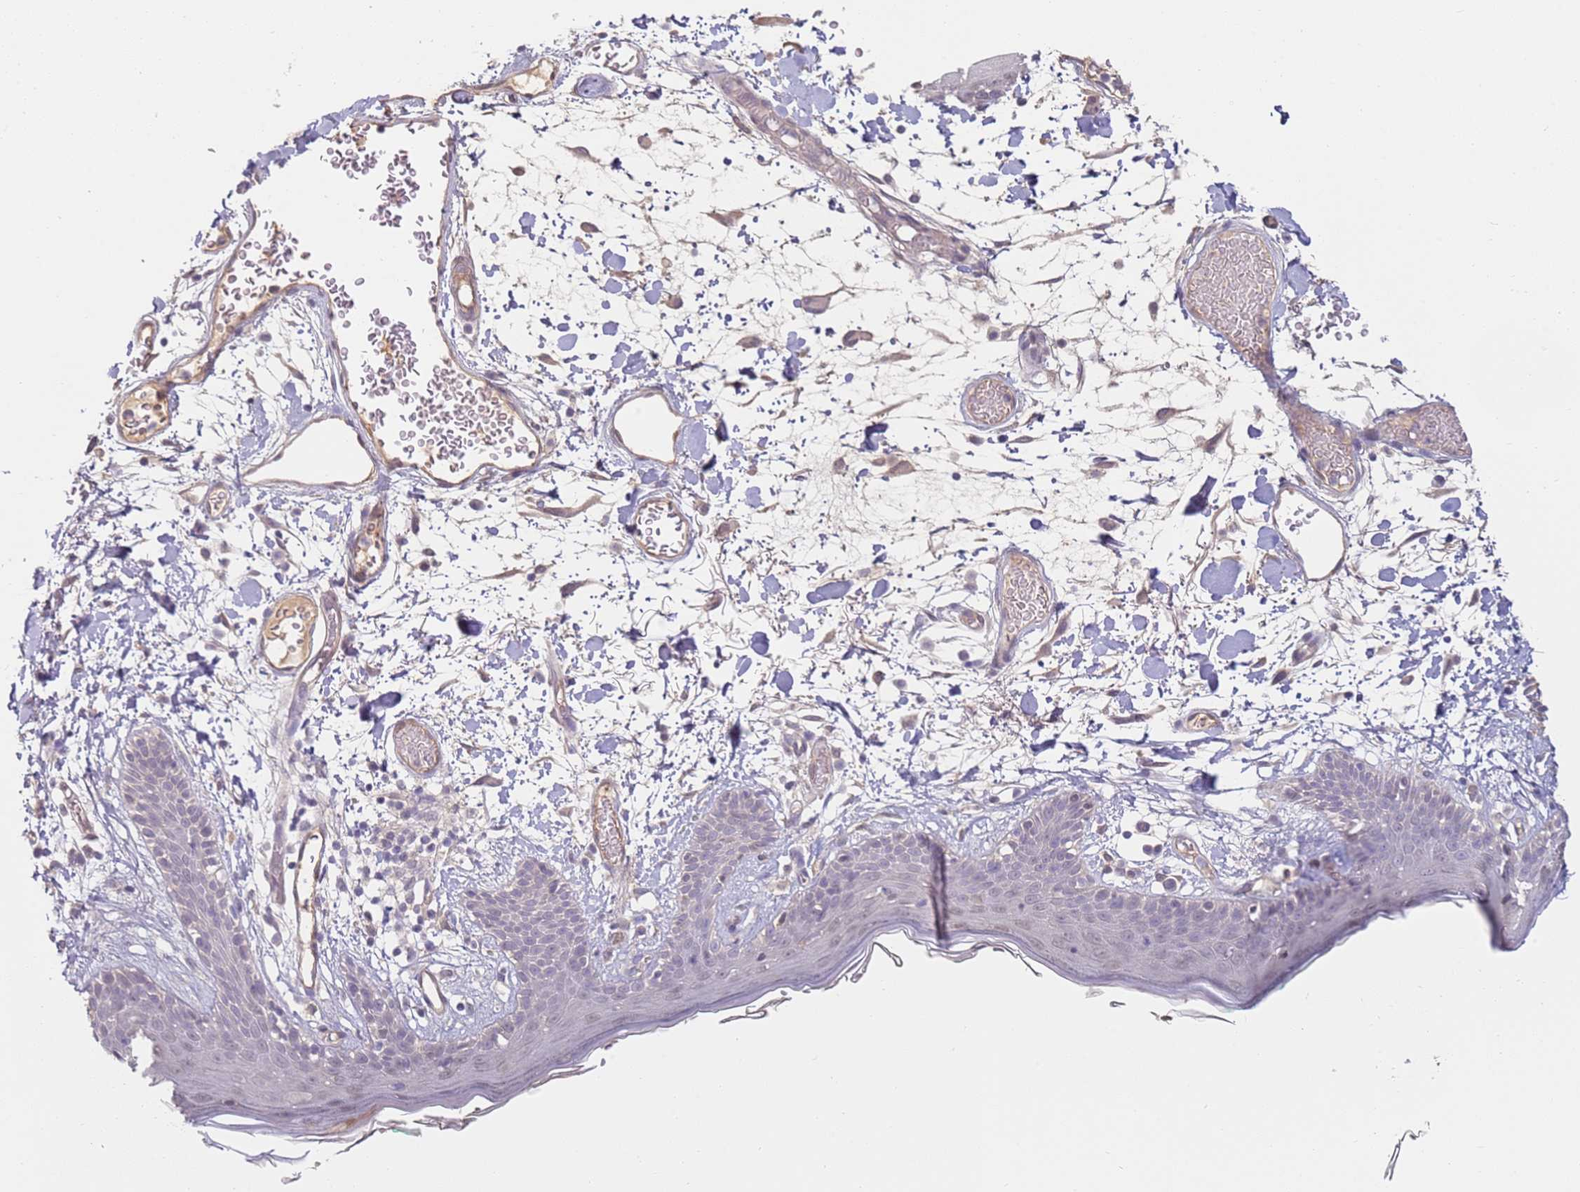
{"staining": {"intensity": "negative", "quantity": "none", "location": "none"}, "tissue": "skin", "cell_type": "Fibroblasts", "image_type": "normal", "snomed": [{"axis": "morphology", "description": "Normal tissue, NOS"}, {"axis": "topography", "description": "Skin"}], "caption": "Immunohistochemical staining of unremarkable skin demonstrates no significant expression in fibroblasts. (DAB (3,3'-diaminobenzidine) immunohistochemistry (IHC) visualized using brightfield microscopy, high magnification).", "gene": "WDR93", "patient": {"sex": "male", "age": 79}}